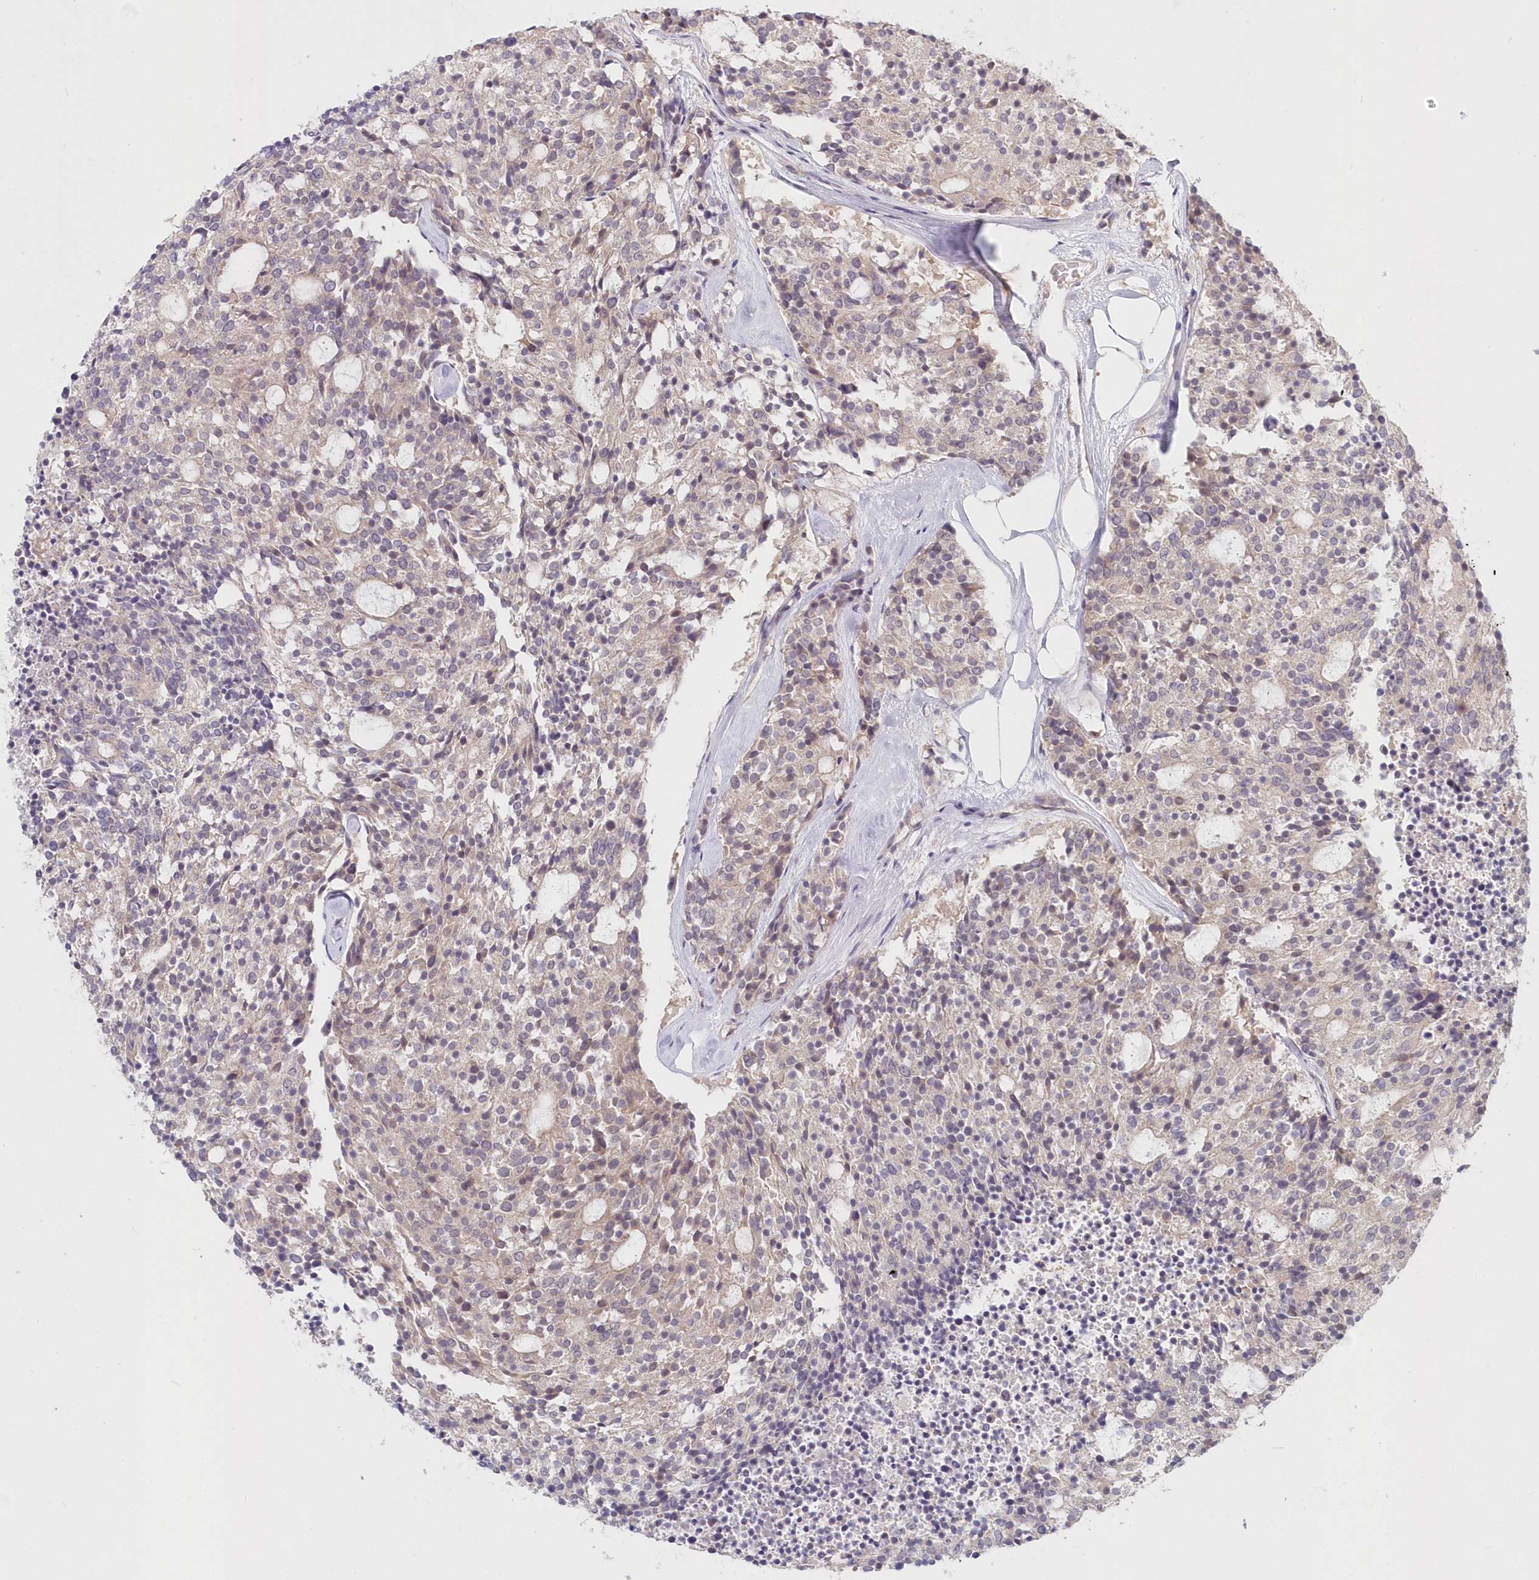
{"staining": {"intensity": "negative", "quantity": "none", "location": "none"}, "tissue": "carcinoid", "cell_type": "Tumor cells", "image_type": "cancer", "snomed": [{"axis": "morphology", "description": "Carcinoid, malignant, NOS"}, {"axis": "topography", "description": "Pancreas"}], "caption": "IHC of carcinoid displays no expression in tumor cells.", "gene": "KATNA1", "patient": {"sex": "female", "age": 54}}